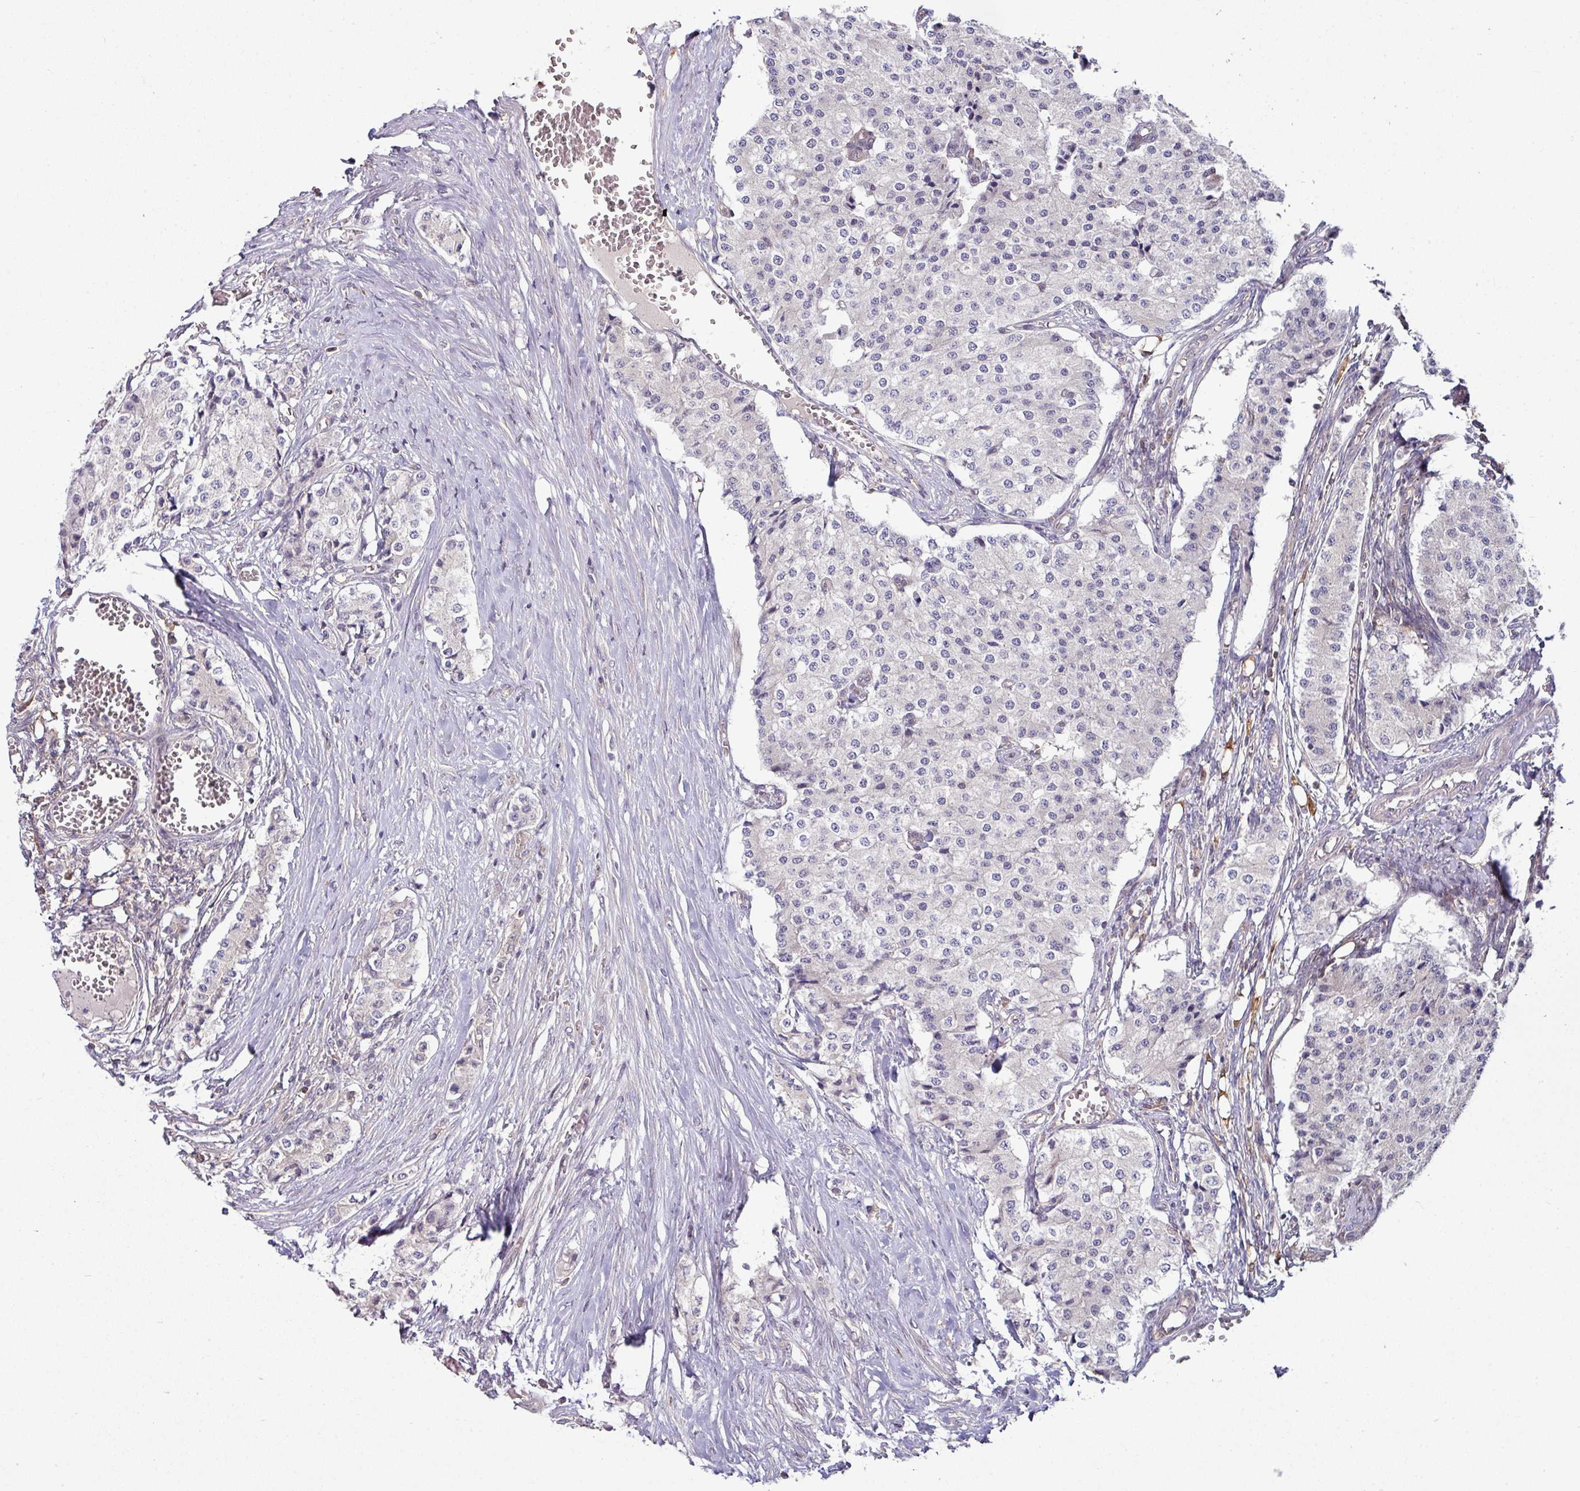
{"staining": {"intensity": "negative", "quantity": "none", "location": "none"}, "tissue": "carcinoid", "cell_type": "Tumor cells", "image_type": "cancer", "snomed": [{"axis": "morphology", "description": "Carcinoid, malignant, NOS"}, {"axis": "topography", "description": "Colon"}], "caption": "The IHC photomicrograph has no significant staining in tumor cells of carcinoid tissue.", "gene": "SLAMF6", "patient": {"sex": "female", "age": 52}}